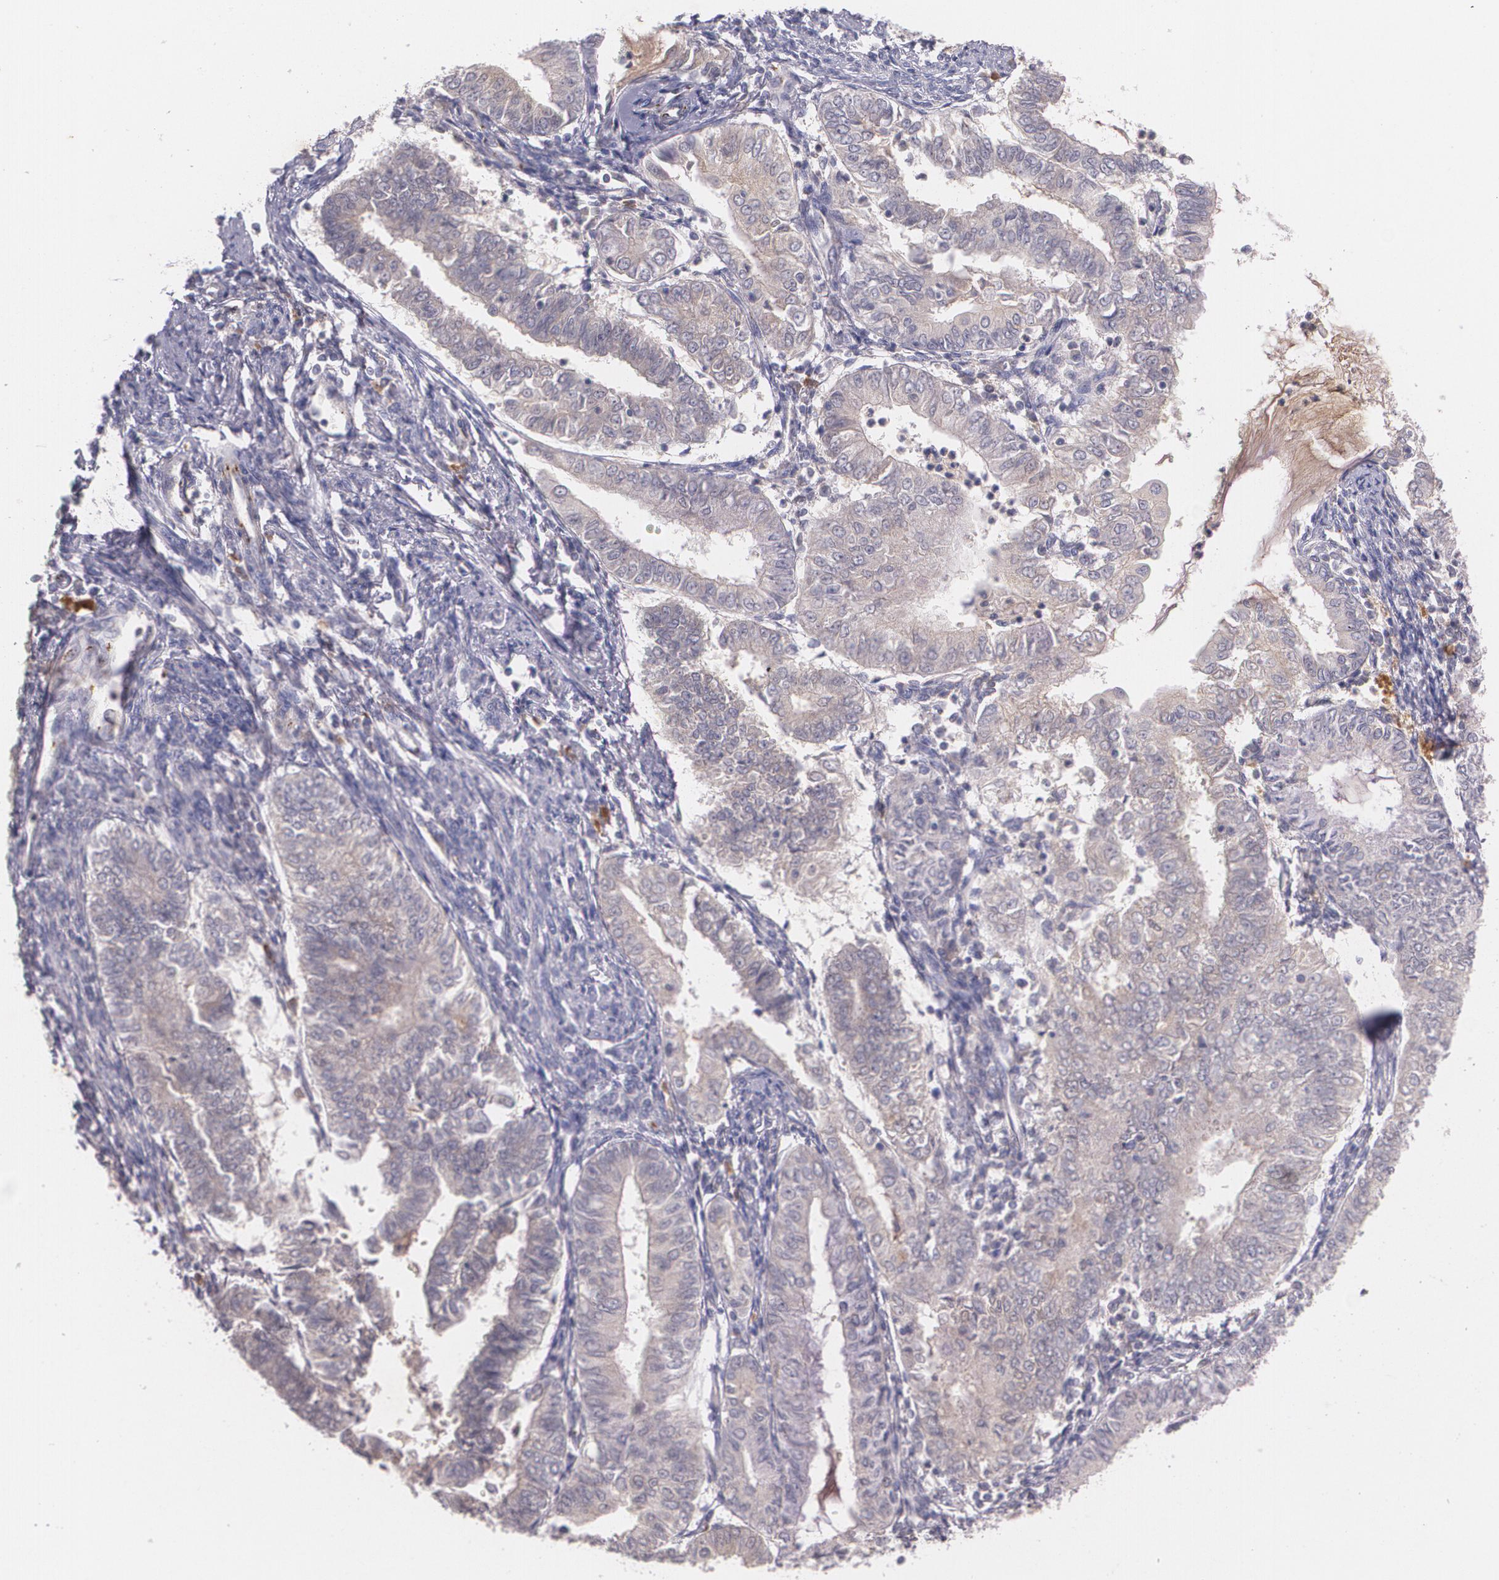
{"staining": {"intensity": "weak", "quantity": ">75%", "location": "cytoplasmic/membranous"}, "tissue": "endometrial cancer", "cell_type": "Tumor cells", "image_type": "cancer", "snomed": [{"axis": "morphology", "description": "Adenocarcinoma, NOS"}, {"axis": "topography", "description": "Endometrium"}], "caption": "Endometrial adenocarcinoma was stained to show a protein in brown. There is low levels of weak cytoplasmic/membranous expression in about >75% of tumor cells.", "gene": "TM4SF1", "patient": {"sex": "female", "age": 66}}